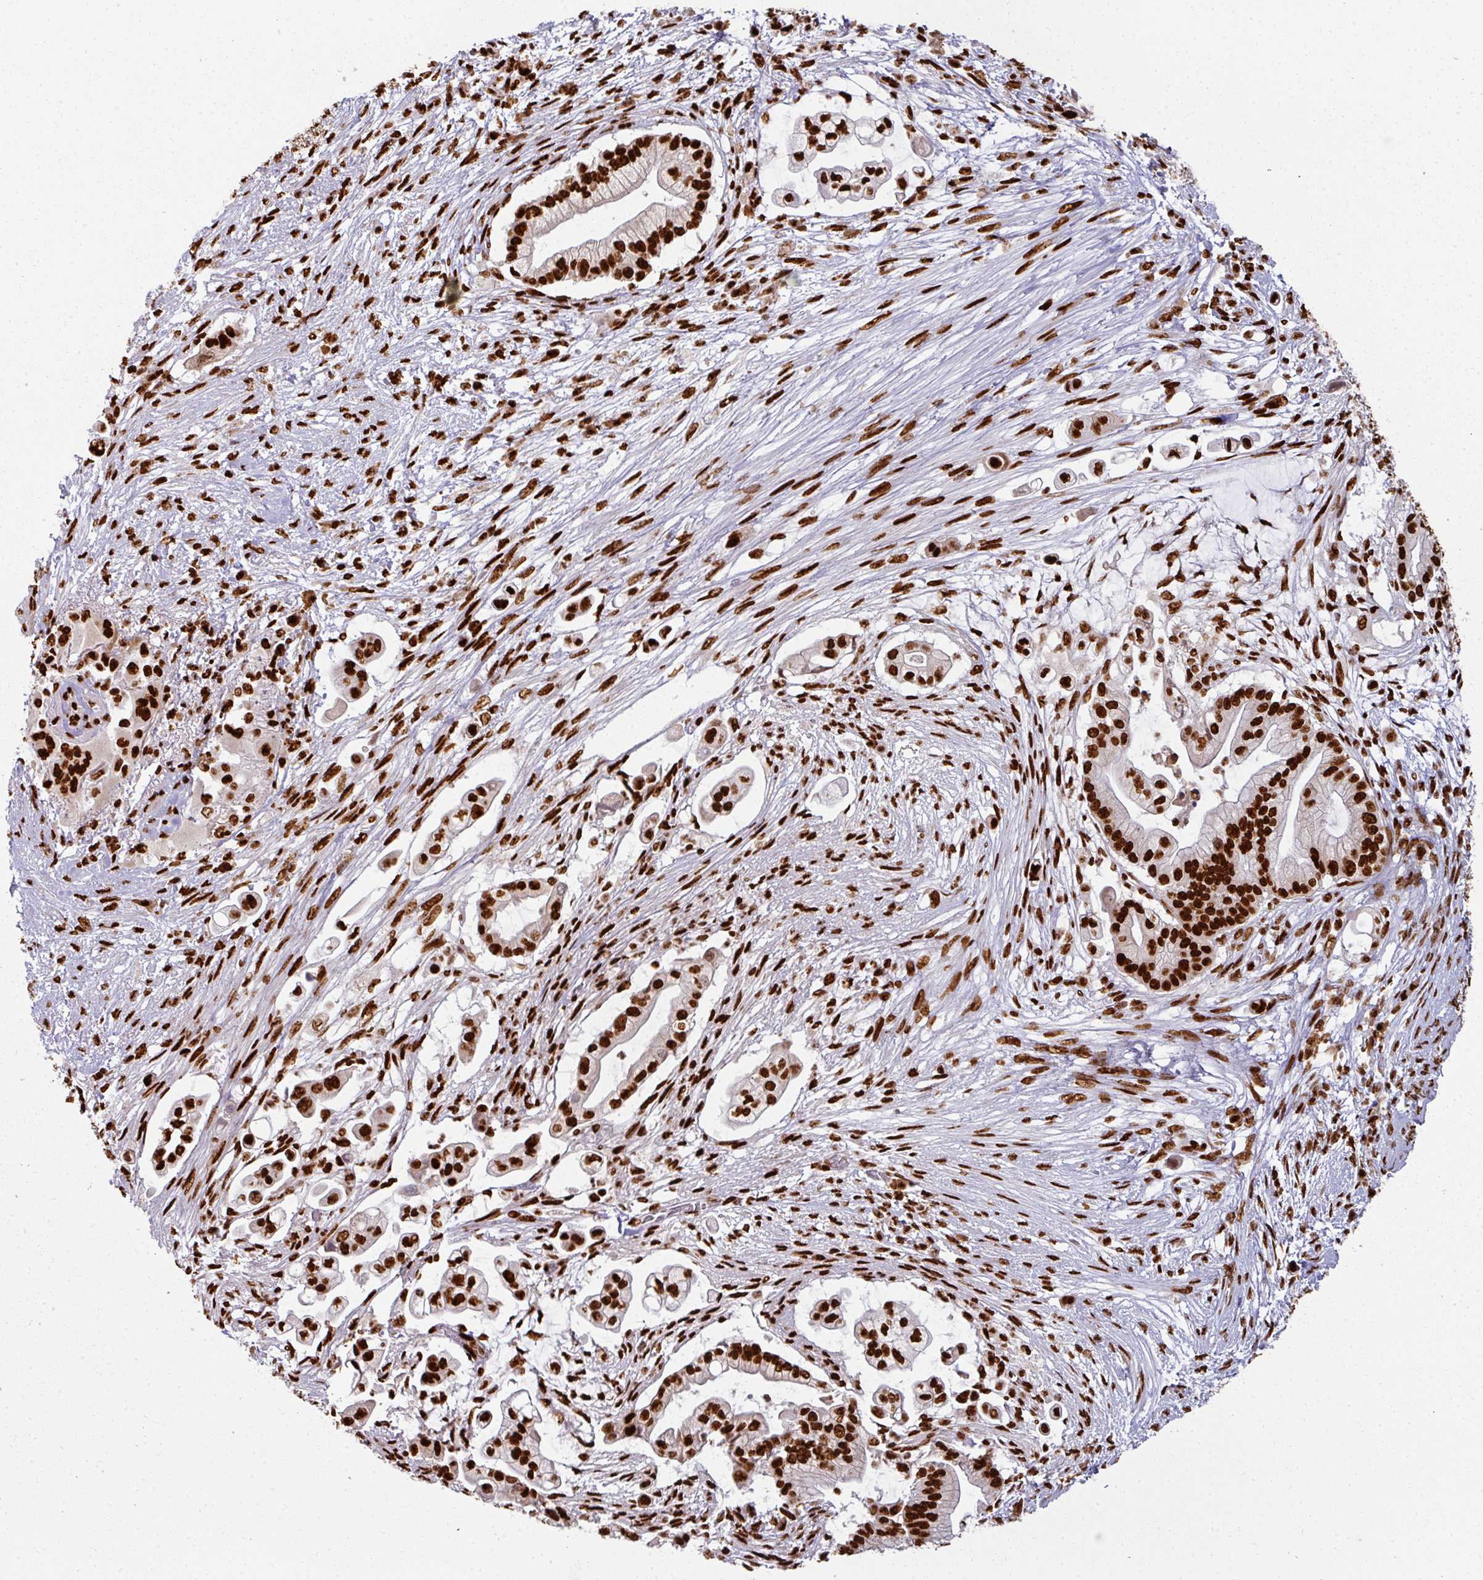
{"staining": {"intensity": "strong", "quantity": ">75%", "location": "nuclear"}, "tissue": "pancreatic cancer", "cell_type": "Tumor cells", "image_type": "cancer", "snomed": [{"axis": "morphology", "description": "Adenocarcinoma, NOS"}, {"axis": "topography", "description": "Pancreas"}], "caption": "Approximately >75% of tumor cells in human pancreatic adenocarcinoma exhibit strong nuclear protein positivity as visualized by brown immunohistochemical staining.", "gene": "SIK3", "patient": {"sex": "female", "age": 69}}